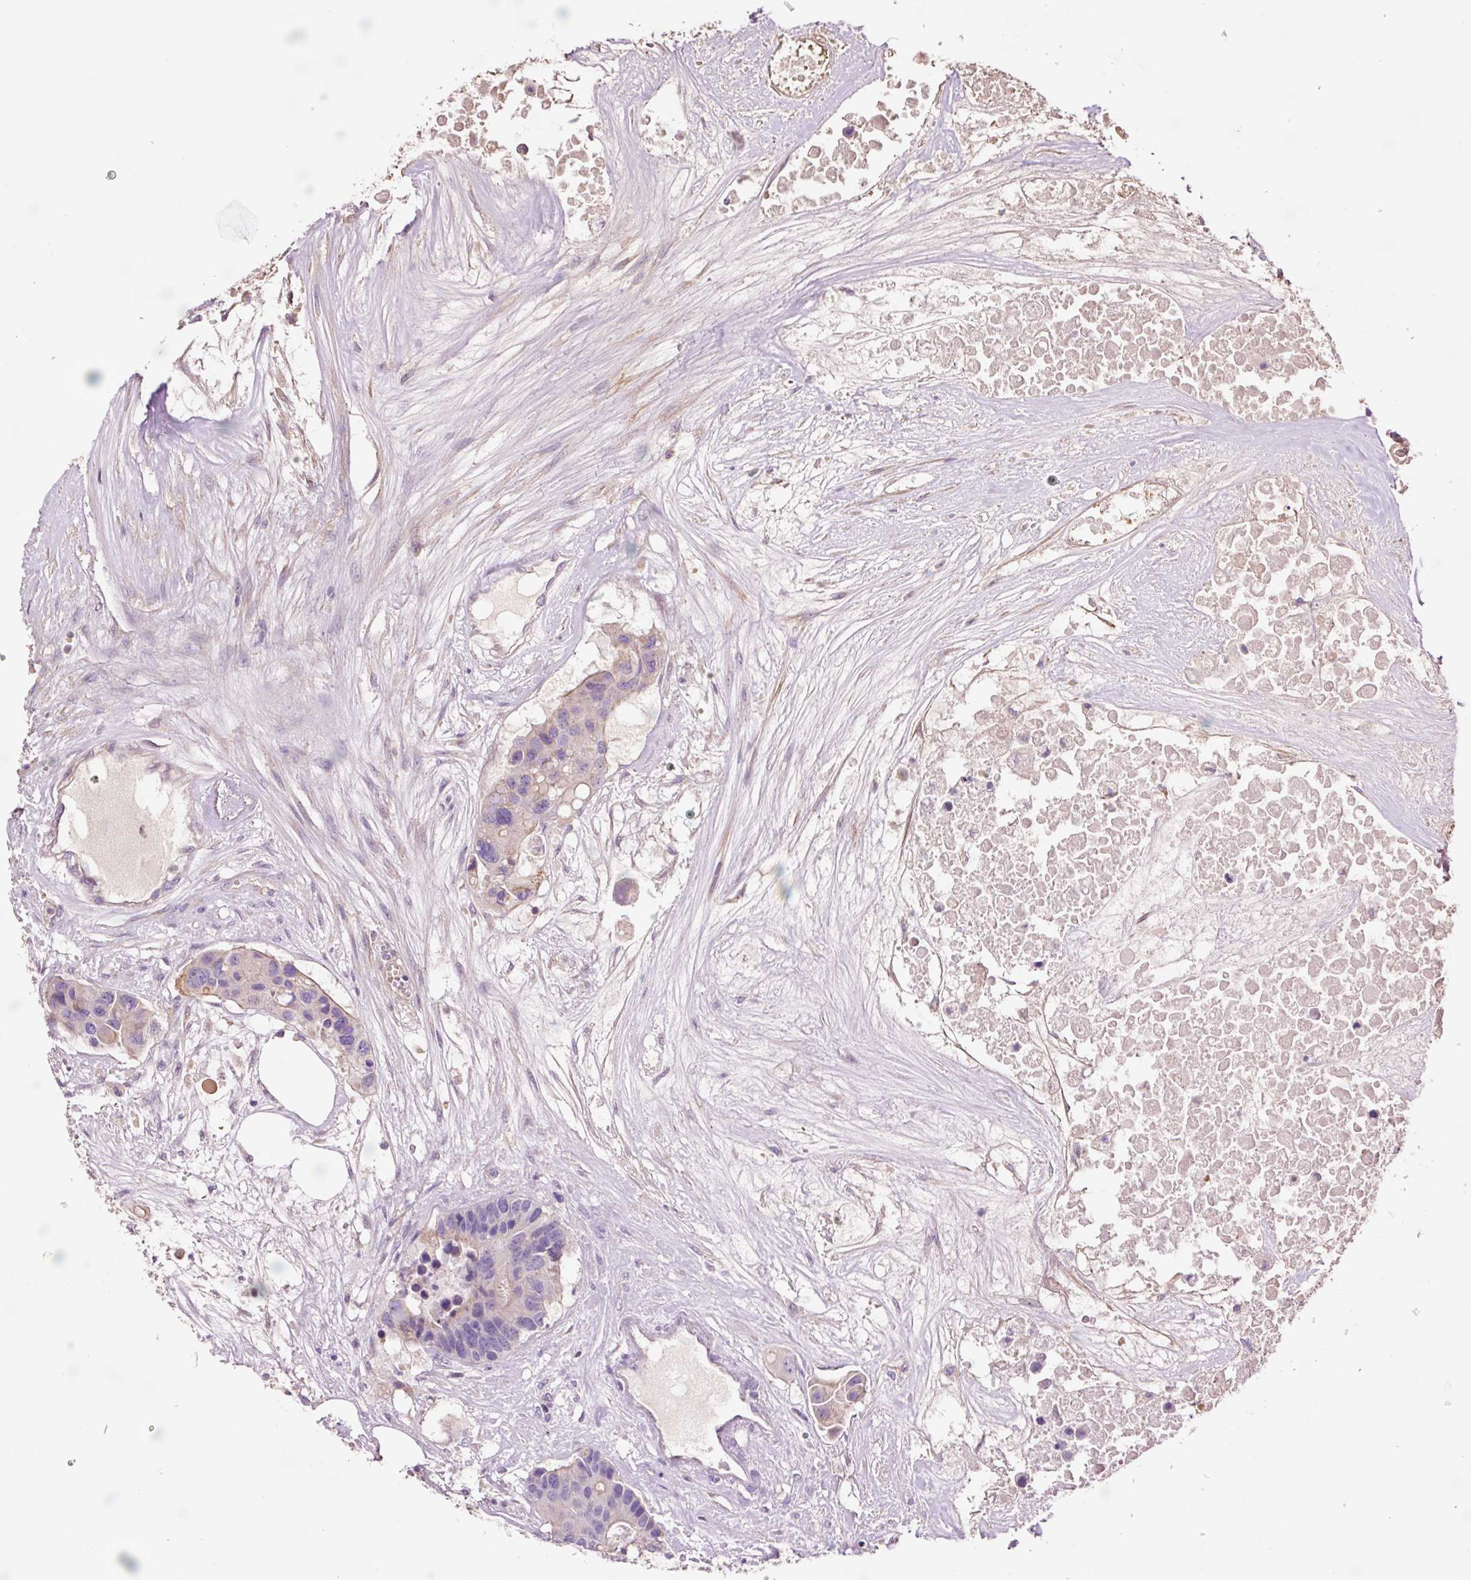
{"staining": {"intensity": "negative", "quantity": "none", "location": "none"}, "tissue": "colorectal cancer", "cell_type": "Tumor cells", "image_type": "cancer", "snomed": [{"axis": "morphology", "description": "Adenocarcinoma, NOS"}, {"axis": "topography", "description": "Colon"}], "caption": "This image is of colorectal cancer (adenocarcinoma) stained with immunohistochemistry to label a protein in brown with the nuclei are counter-stained blue. There is no staining in tumor cells.", "gene": "TMEM235", "patient": {"sex": "male", "age": 77}}